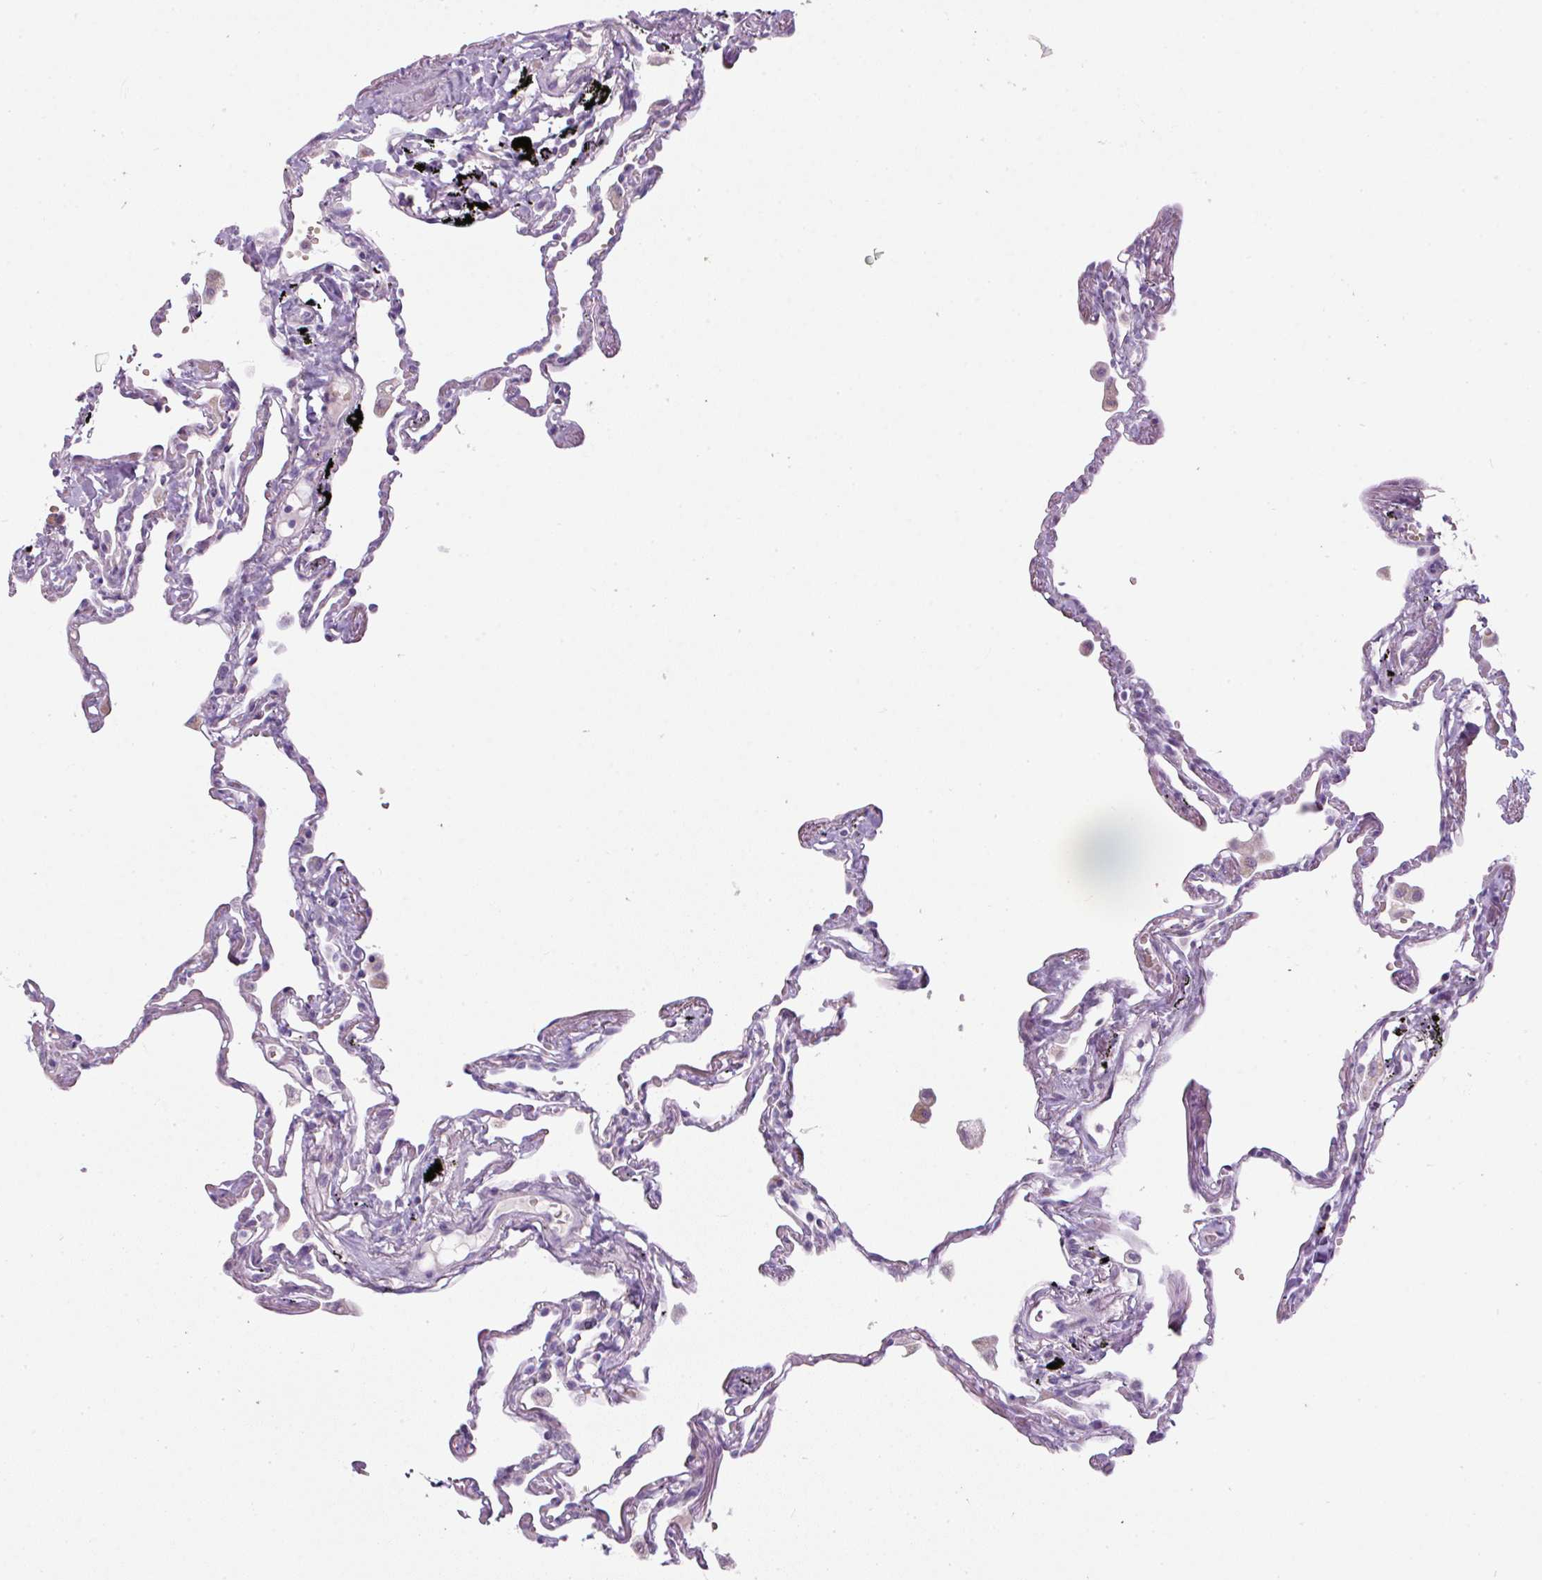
{"staining": {"intensity": "negative", "quantity": "none", "location": "none"}, "tissue": "lung", "cell_type": "Alveolar cells", "image_type": "normal", "snomed": [{"axis": "morphology", "description": "Normal tissue, NOS"}, {"axis": "topography", "description": "Lung"}], "caption": "Human lung stained for a protein using immunohistochemistry reveals no positivity in alveolar cells.", "gene": "FGFBP3", "patient": {"sex": "female", "age": 67}}